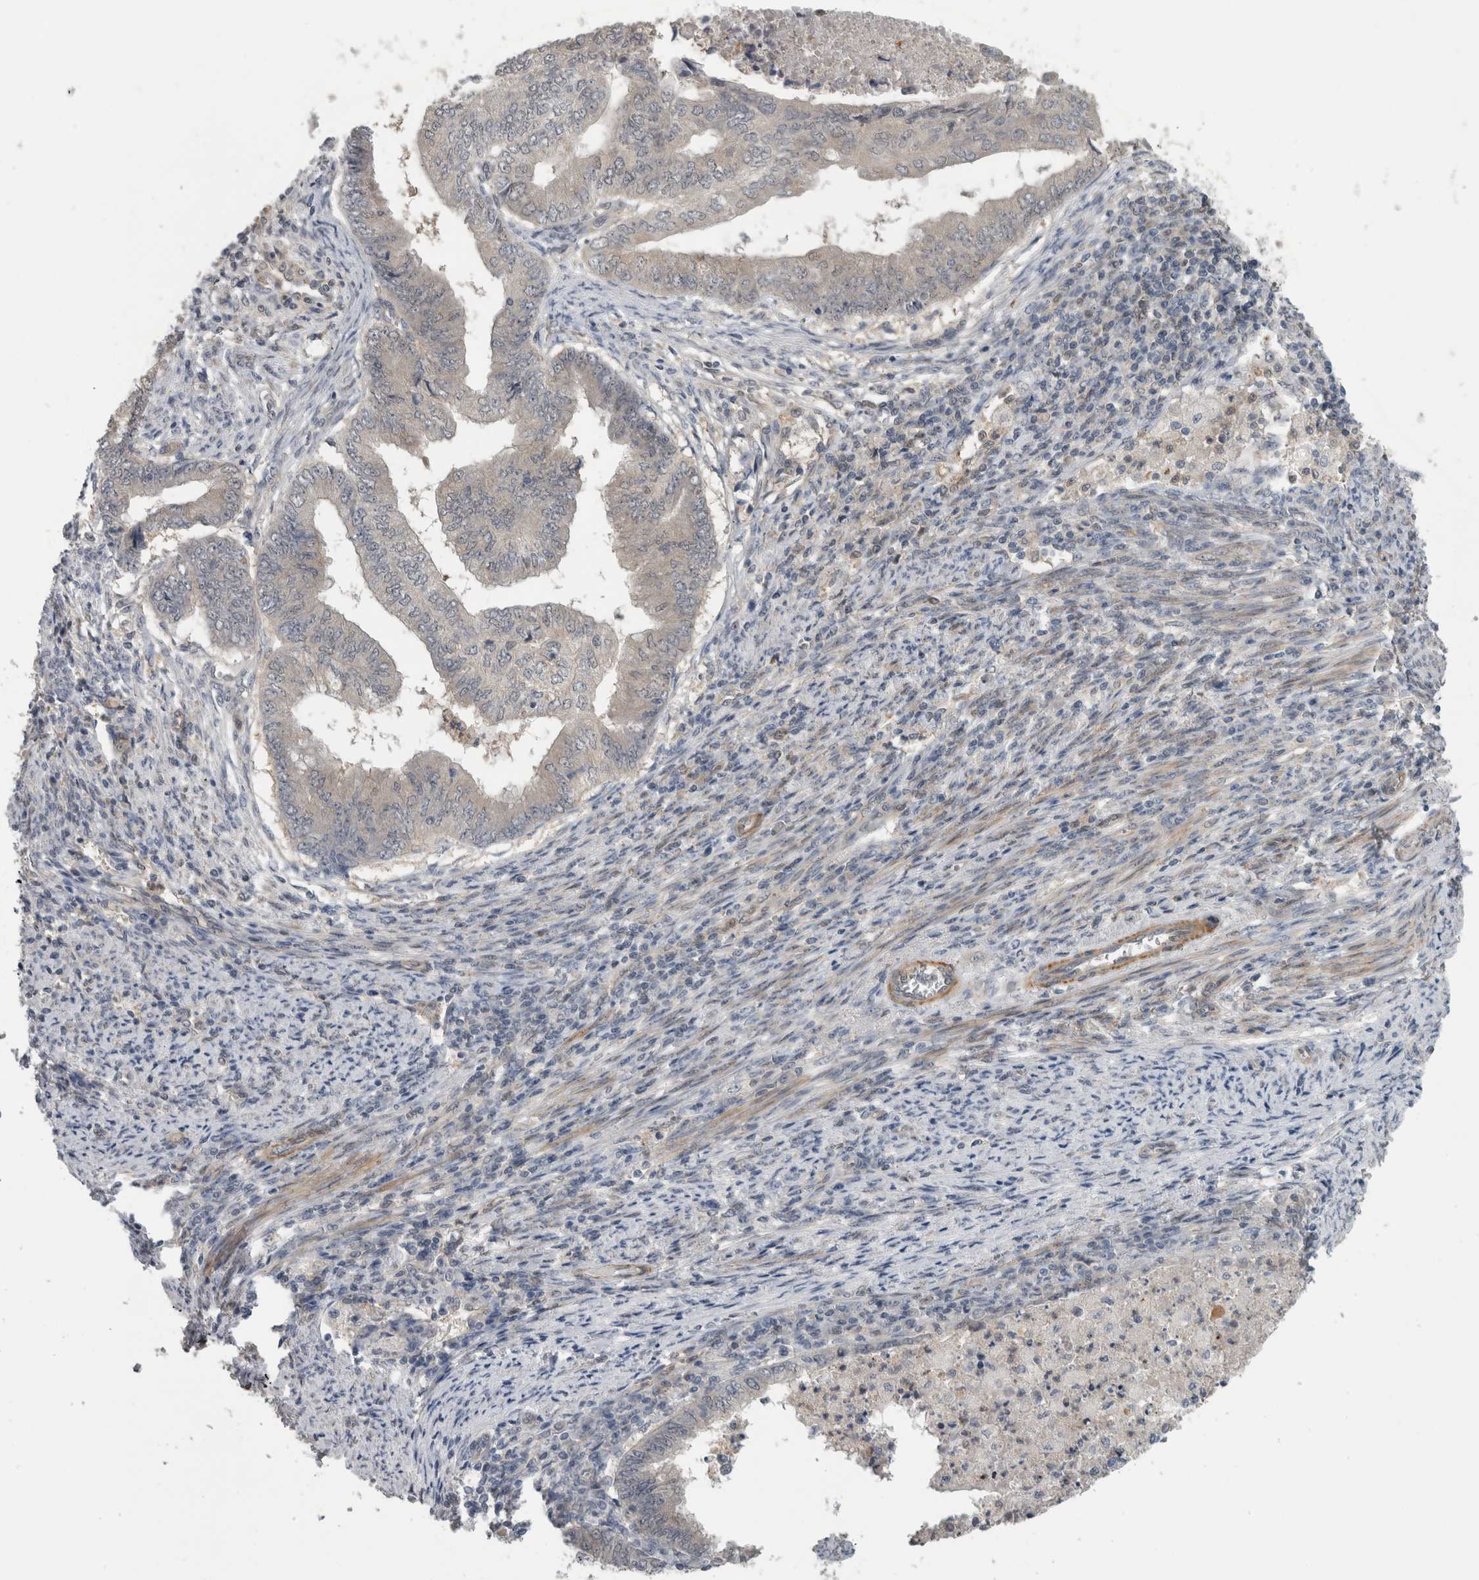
{"staining": {"intensity": "negative", "quantity": "none", "location": "none"}, "tissue": "endometrial cancer", "cell_type": "Tumor cells", "image_type": "cancer", "snomed": [{"axis": "morphology", "description": "Polyp, NOS"}, {"axis": "morphology", "description": "Adenocarcinoma, NOS"}, {"axis": "morphology", "description": "Adenoma, NOS"}, {"axis": "topography", "description": "Endometrium"}], "caption": "Immunohistochemistry (IHC) image of neoplastic tissue: endometrial cancer stained with DAB reveals no significant protein expression in tumor cells.", "gene": "NAPRT", "patient": {"sex": "female", "age": 79}}